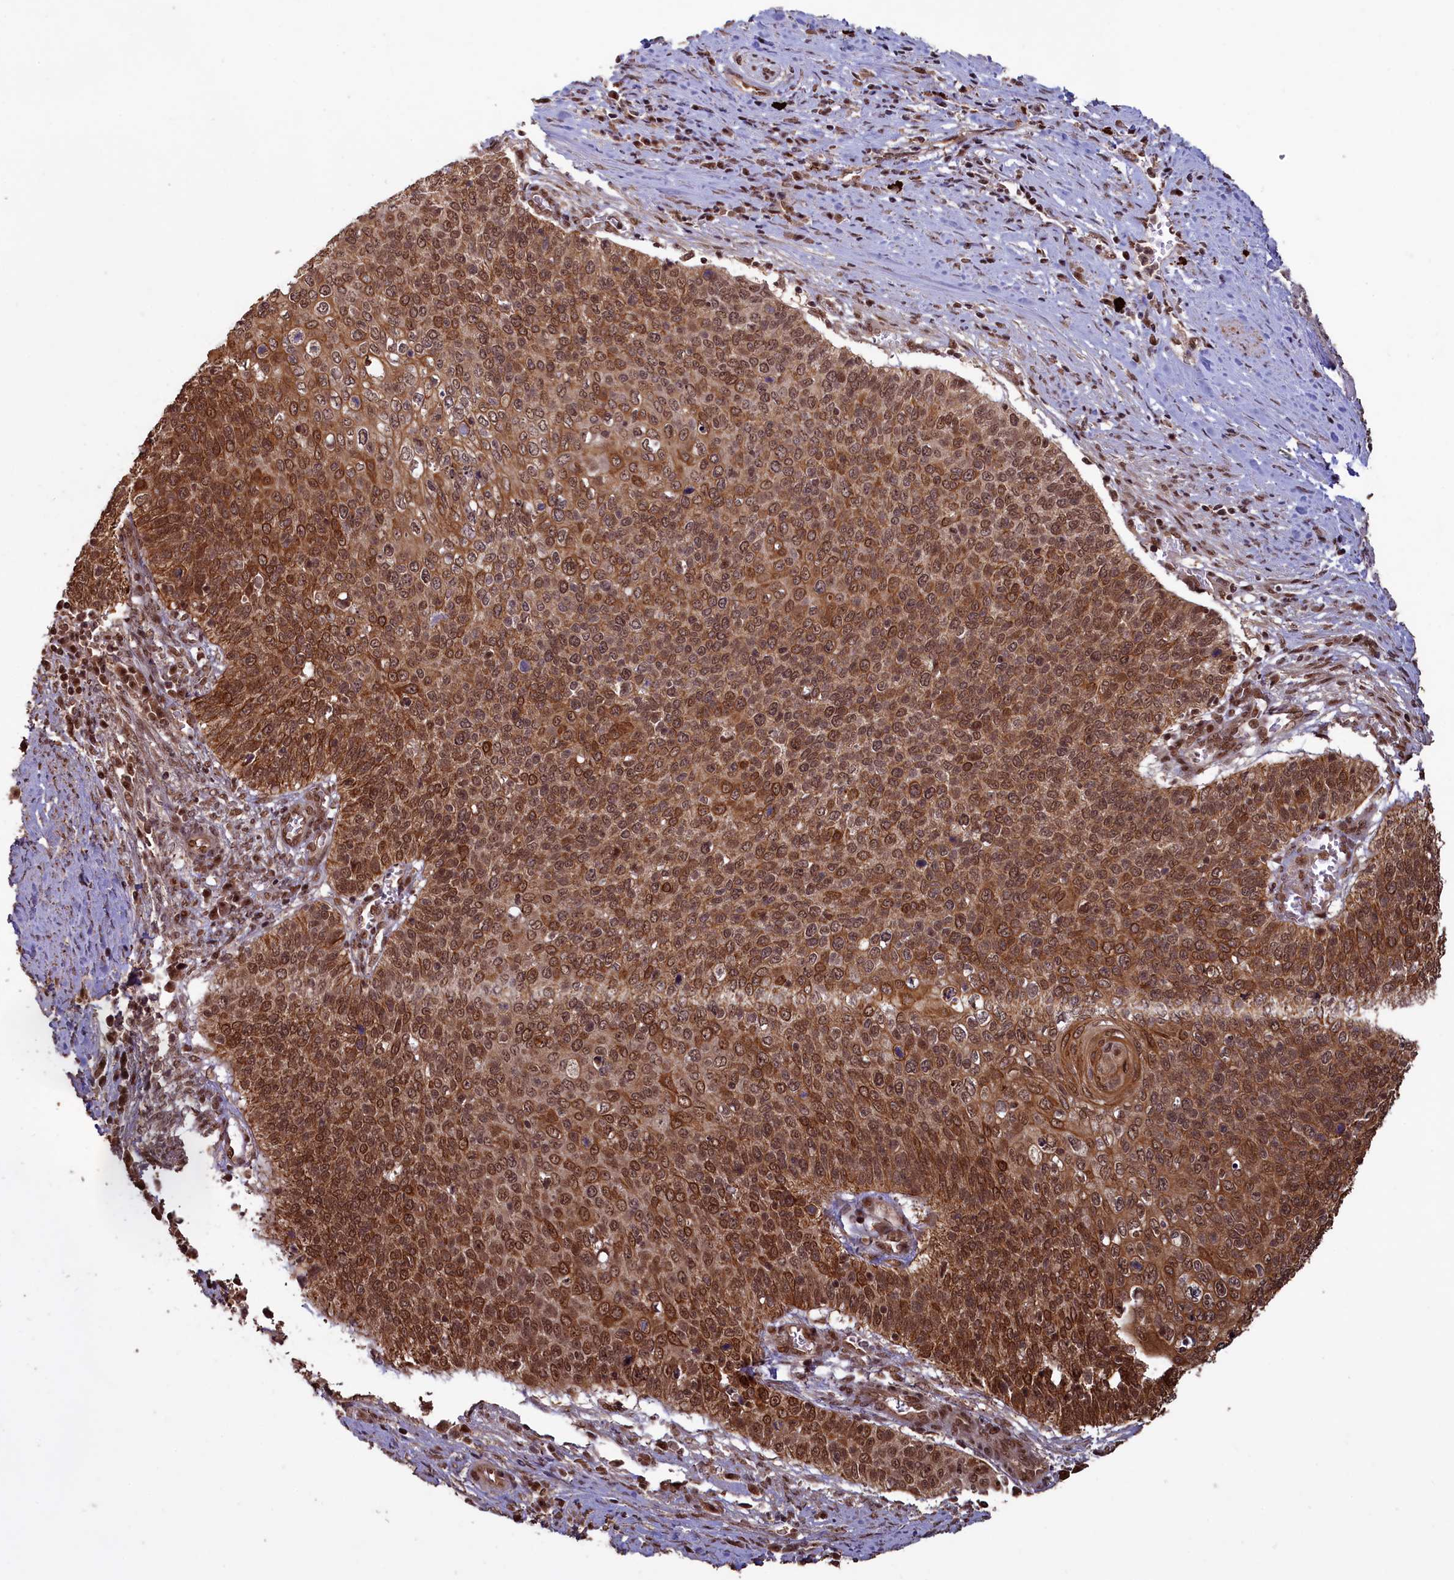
{"staining": {"intensity": "strong", "quantity": ">75%", "location": "cytoplasmic/membranous,nuclear"}, "tissue": "cervical cancer", "cell_type": "Tumor cells", "image_type": "cancer", "snomed": [{"axis": "morphology", "description": "Squamous cell carcinoma, NOS"}, {"axis": "topography", "description": "Cervix"}], "caption": "Human cervical cancer (squamous cell carcinoma) stained with a brown dye displays strong cytoplasmic/membranous and nuclear positive positivity in approximately >75% of tumor cells.", "gene": "NAE1", "patient": {"sex": "female", "age": 39}}